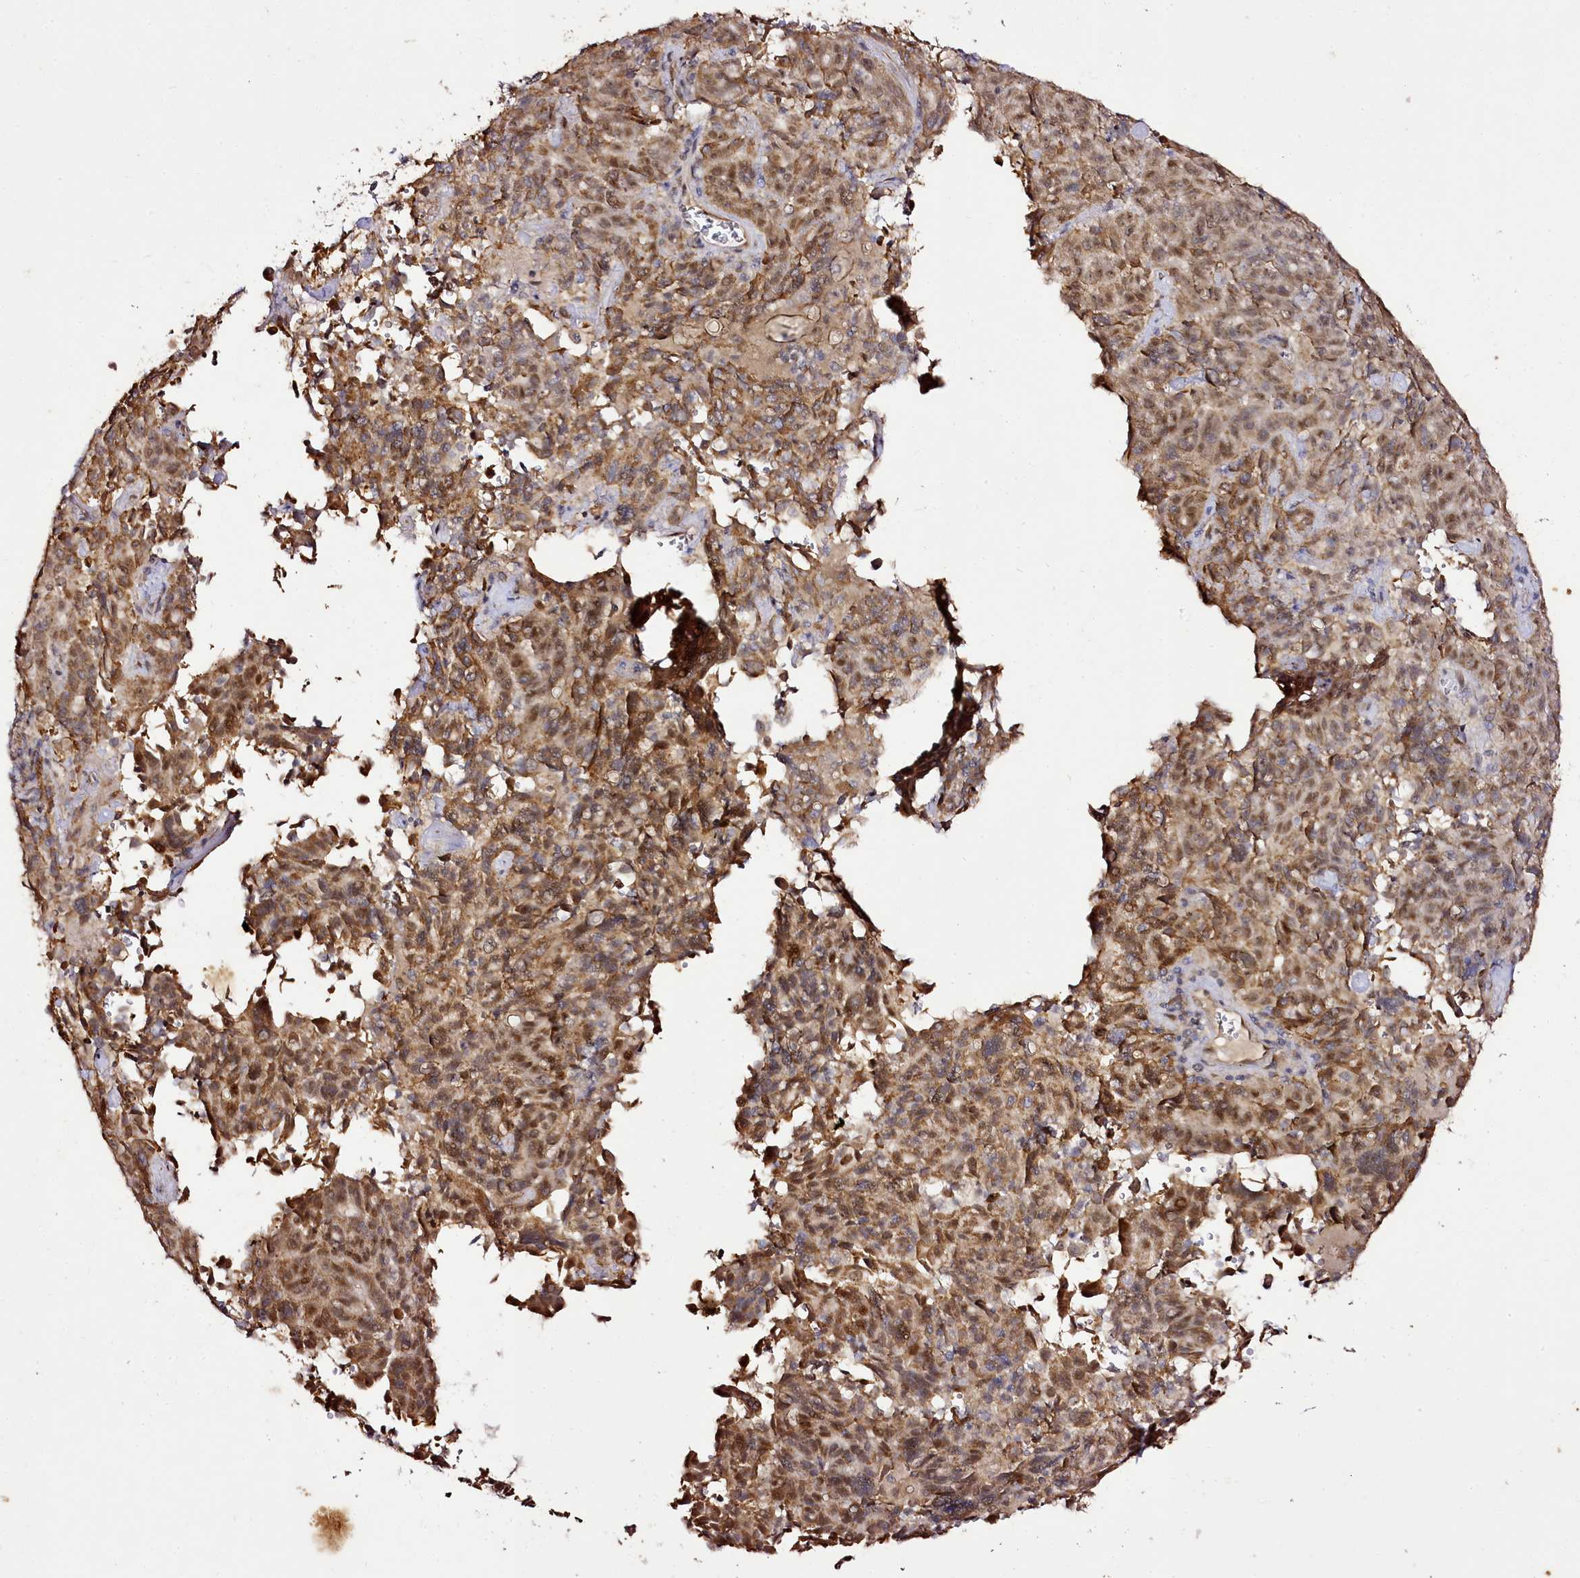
{"staining": {"intensity": "moderate", "quantity": ">75%", "location": "cytoplasmic/membranous,nuclear"}, "tissue": "pancreatic cancer", "cell_type": "Tumor cells", "image_type": "cancer", "snomed": [{"axis": "morphology", "description": "Adenocarcinoma, NOS"}, {"axis": "topography", "description": "Pancreas"}], "caption": "A micrograph showing moderate cytoplasmic/membranous and nuclear positivity in about >75% of tumor cells in adenocarcinoma (pancreatic), as visualized by brown immunohistochemical staining.", "gene": "EDIL3", "patient": {"sex": "male", "age": 63}}